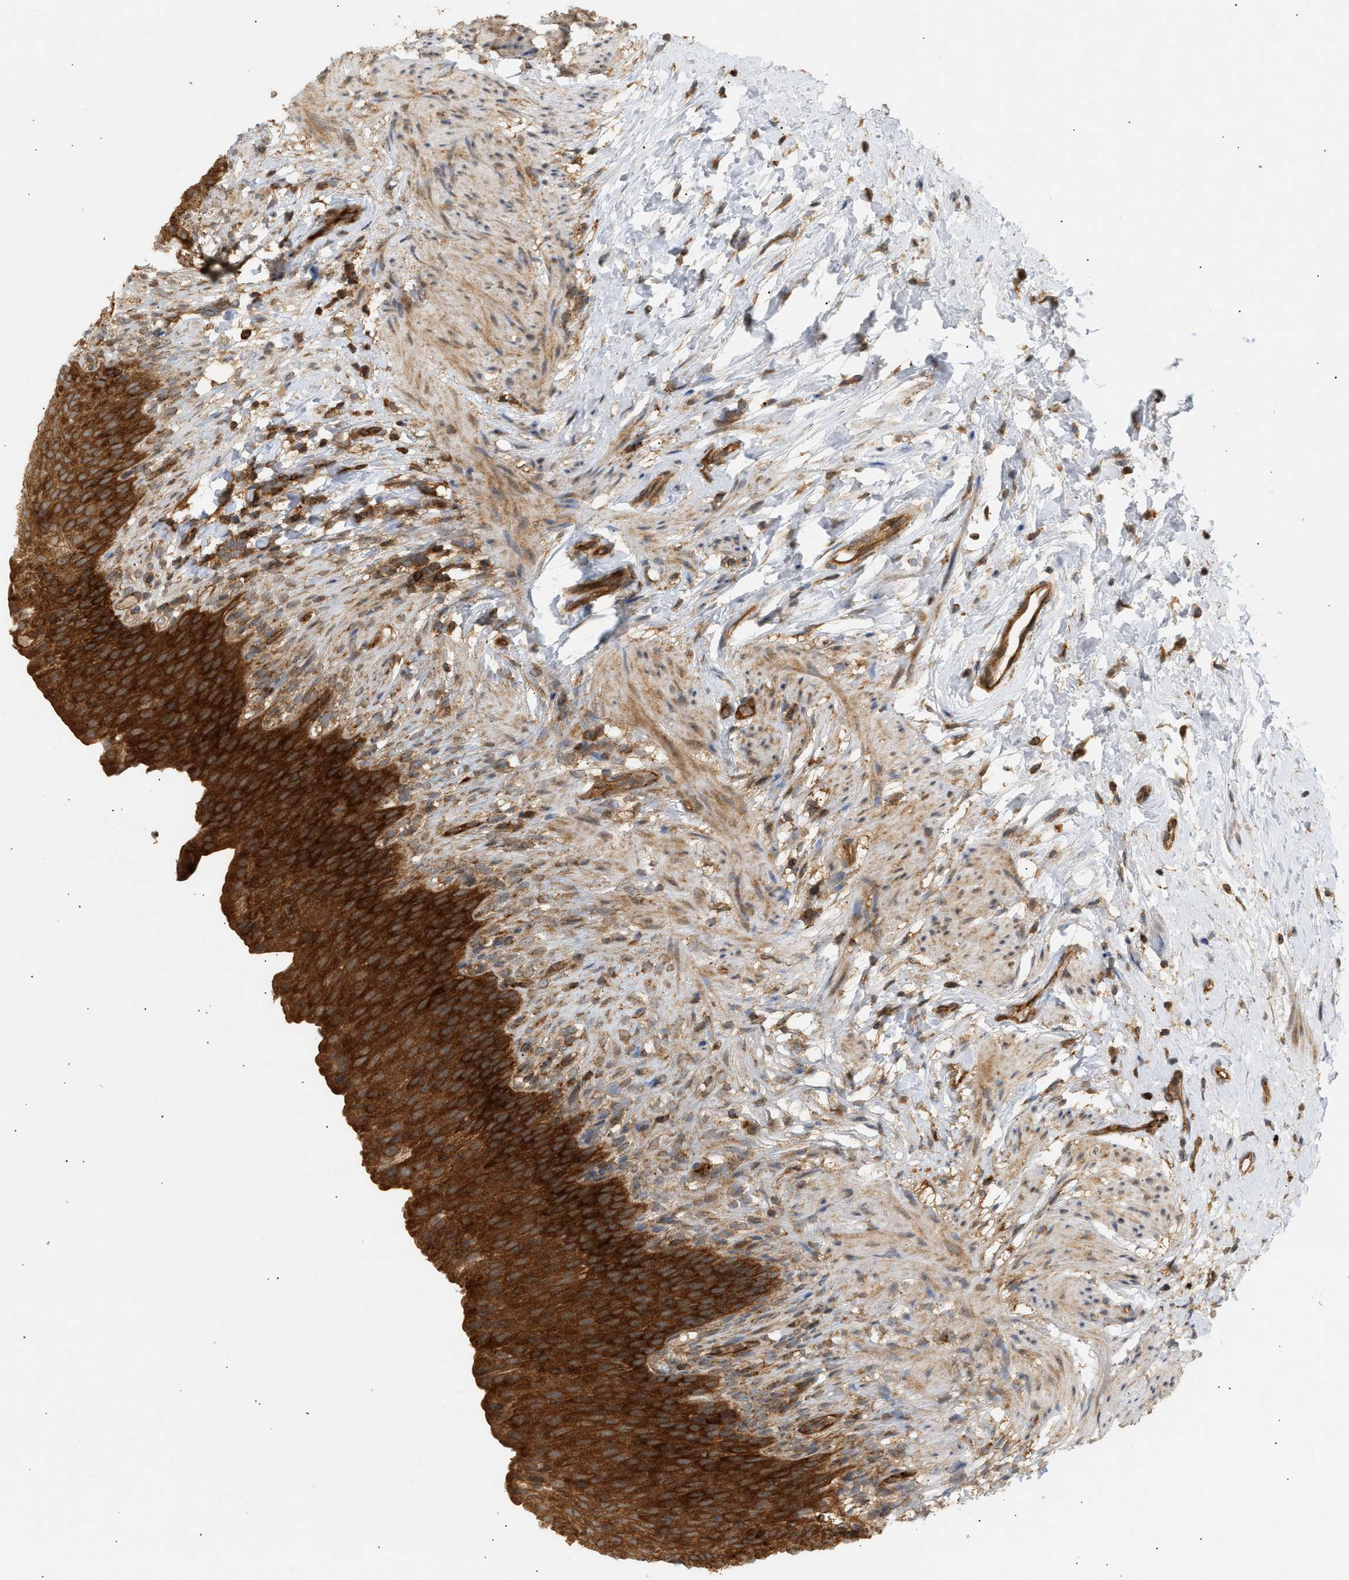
{"staining": {"intensity": "strong", "quantity": ">75%", "location": "cytoplasmic/membranous"}, "tissue": "urinary bladder", "cell_type": "Urothelial cells", "image_type": "normal", "snomed": [{"axis": "morphology", "description": "Normal tissue, NOS"}, {"axis": "topography", "description": "Urinary bladder"}], "caption": "This is a histology image of IHC staining of unremarkable urinary bladder, which shows strong expression in the cytoplasmic/membranous of urothelial cells.", "gene": "SHC1", "patient": {"sex": "female", "age": 79}}